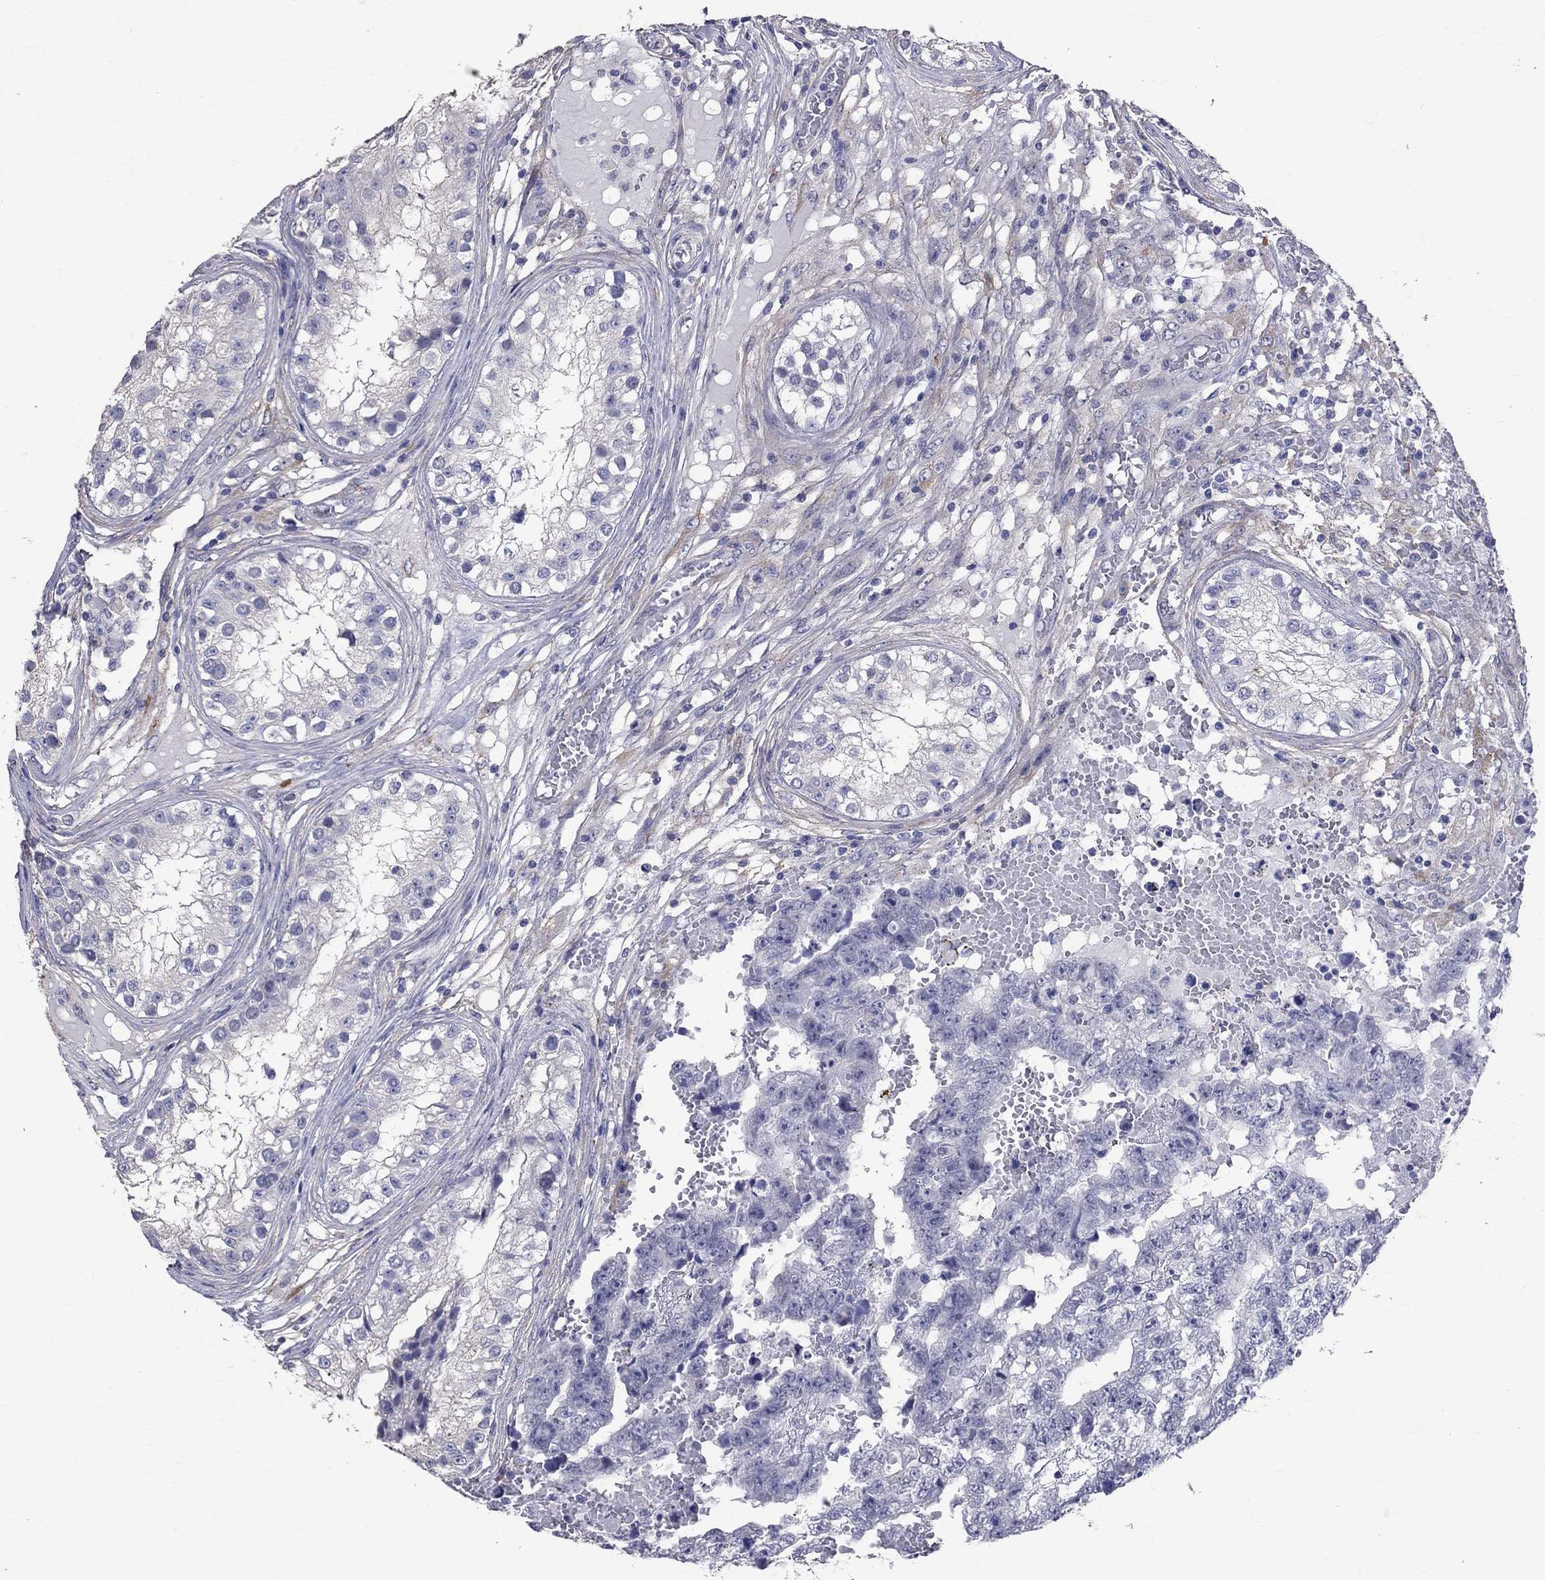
{"staining": {"intensity": "negative", "quantity": "none", "location": "none"}, "tissue": "testis cancer", "cell_type": "Tumor cells", "image_type": "cancer", "snomed": [{"axis": "morphology", "description": "Carcinoma, Embryonal, NOS"}, {"axis": "topography", "description": "Testis"}], "caption": "Immunohistochemistry of testis cancer (embryonal carcinoma) exhibits no expression in tumor cells.", "gene": "ANXA10", "patient": {"sex": "male", "age": 25}}